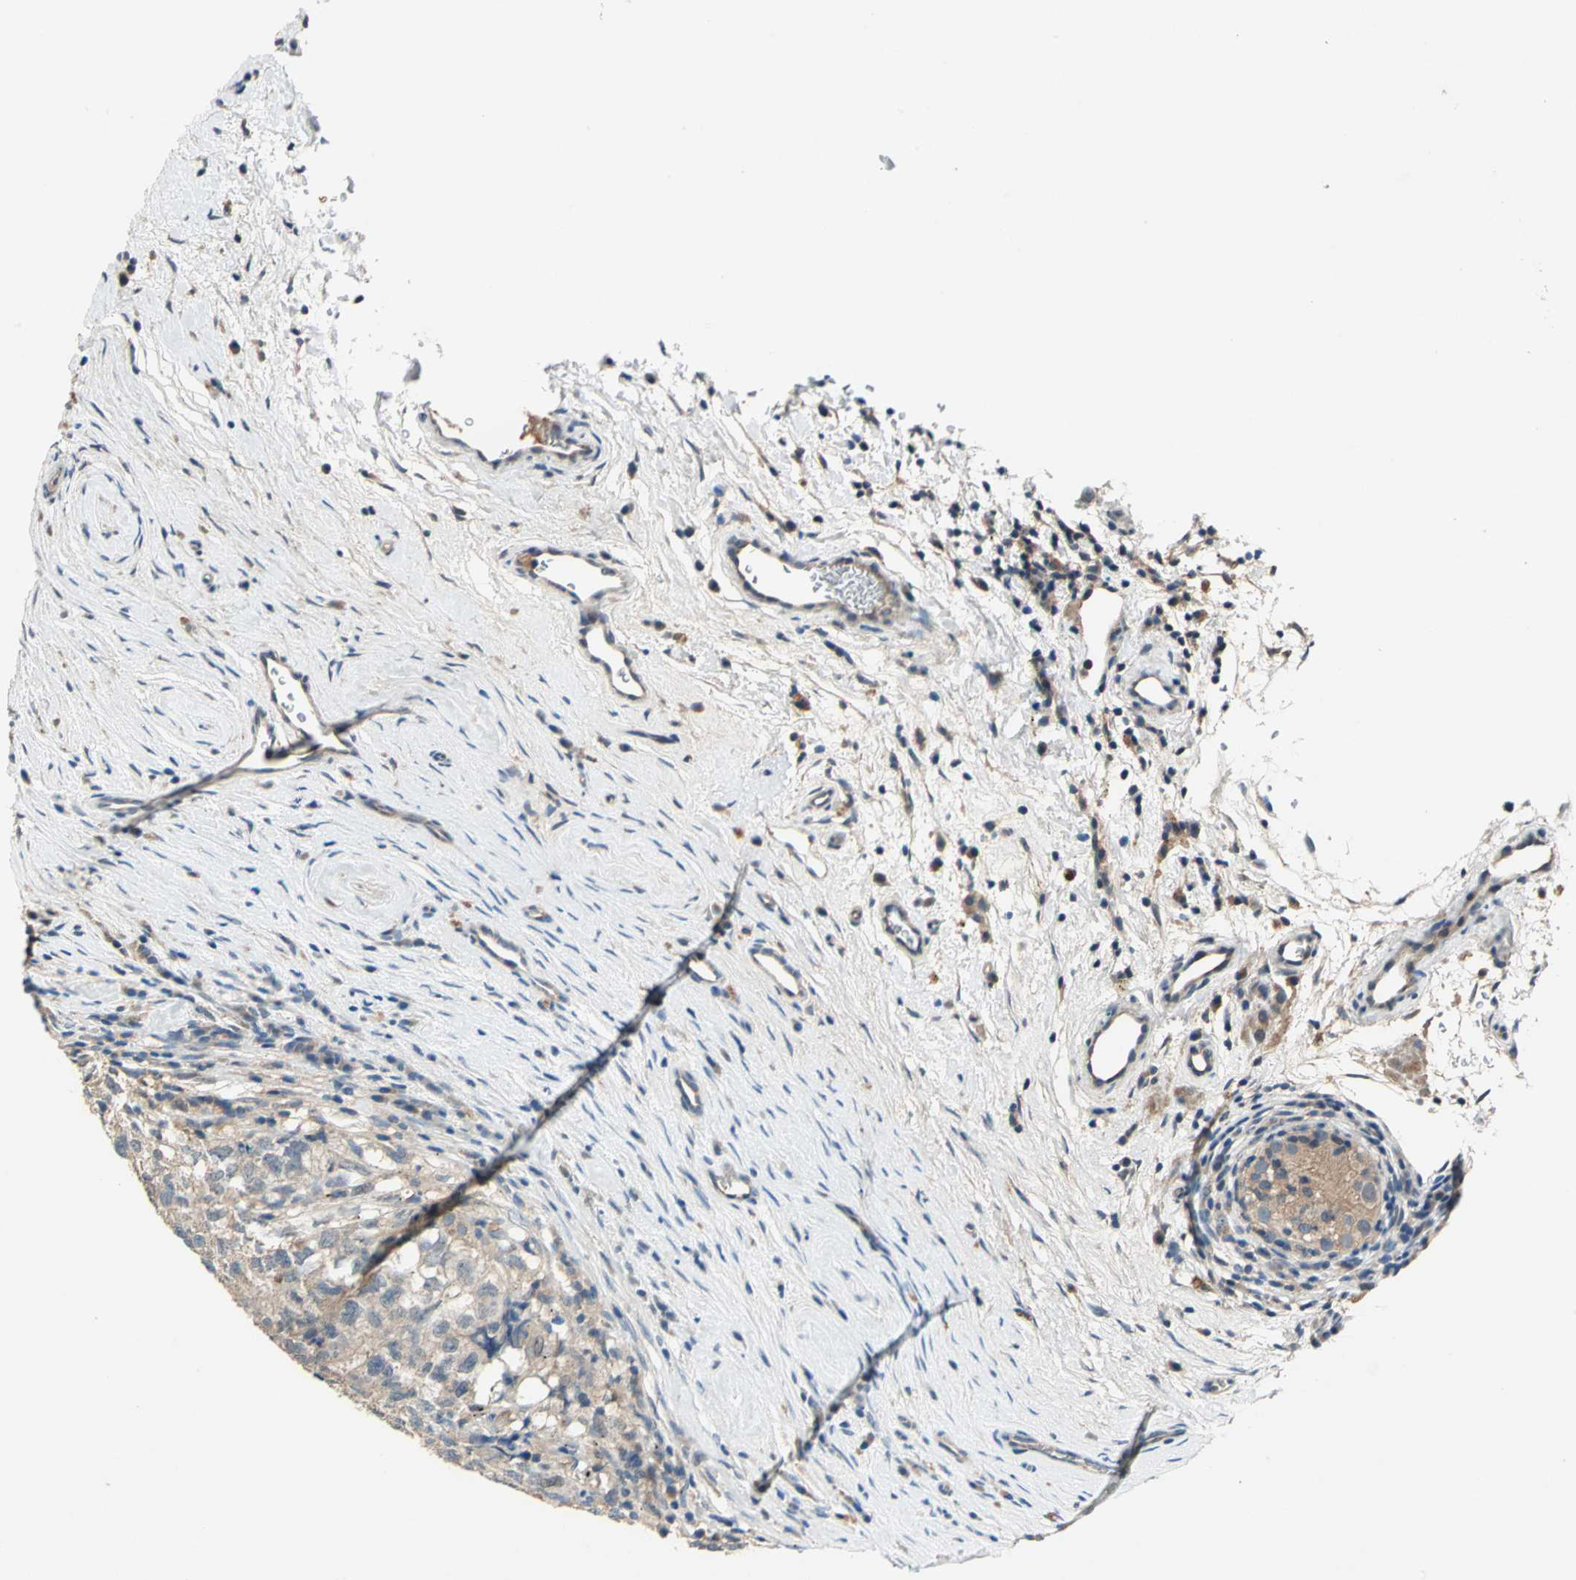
{"staining": {"intensity": "weak", "quantity": ">75%", "location": "cytoplasmic/membranous"}, "tissue": "testis cancer", "cell_type": "Tumor cells", "image_type": "cancer", "snomed": [{"axis": "morphology", "description": "Carcinoma, Embryonal, NOS"}, {"axis": "topography", "description": "Testis"}], "caption": "Testis cancer stained for a protein (brown) displays weak cytoplasmic/membranous positive staining in about >75% of tumor cells.", "gene": "EMCN", "patient": {"sex": "male", "age": 21}}